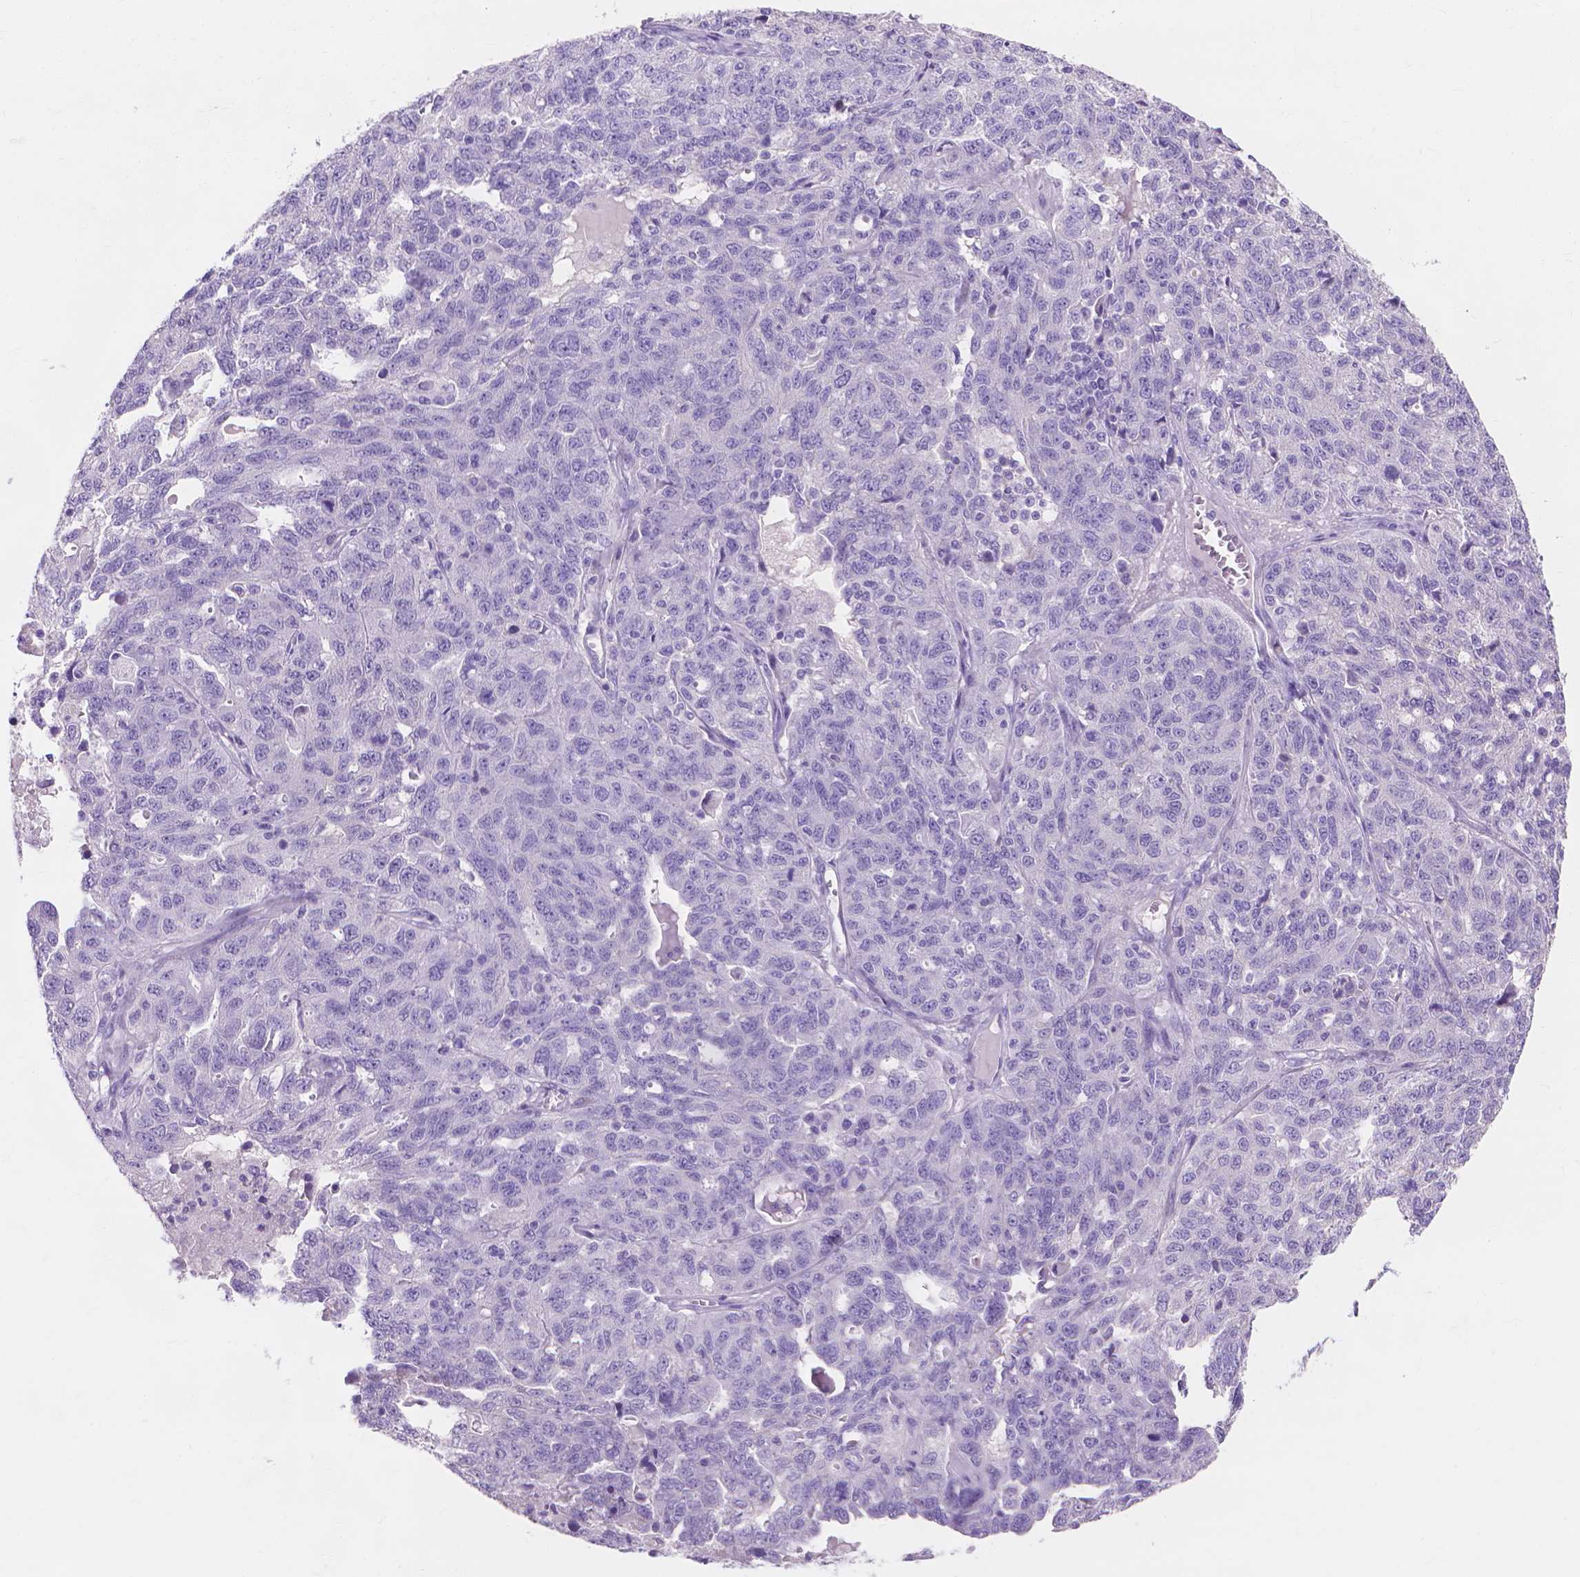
{"staining": {"intensity": "negative", "quantity": "none", "location": "none"}, "tissue": "ovarian cancer", "cell_type": "Tumor cells", "image_type": "cancer", "snomed": [{"axis": "morphology", "description": "Cystadenocarcinoma, serous, NOS"}, {"axis": "topography", "description": "Ovary"}], "caption": "Immunohistochemical staining of ovarian cancer shows no significant staining in tumor cells. The staining is performed using DAB (3,3'-diaminobenzidine) brown chromogen with nuclei counter-stained in using hematoxylin.", "gene": "MBLAC1", "patient": {"sex": "female", "age": 71}}